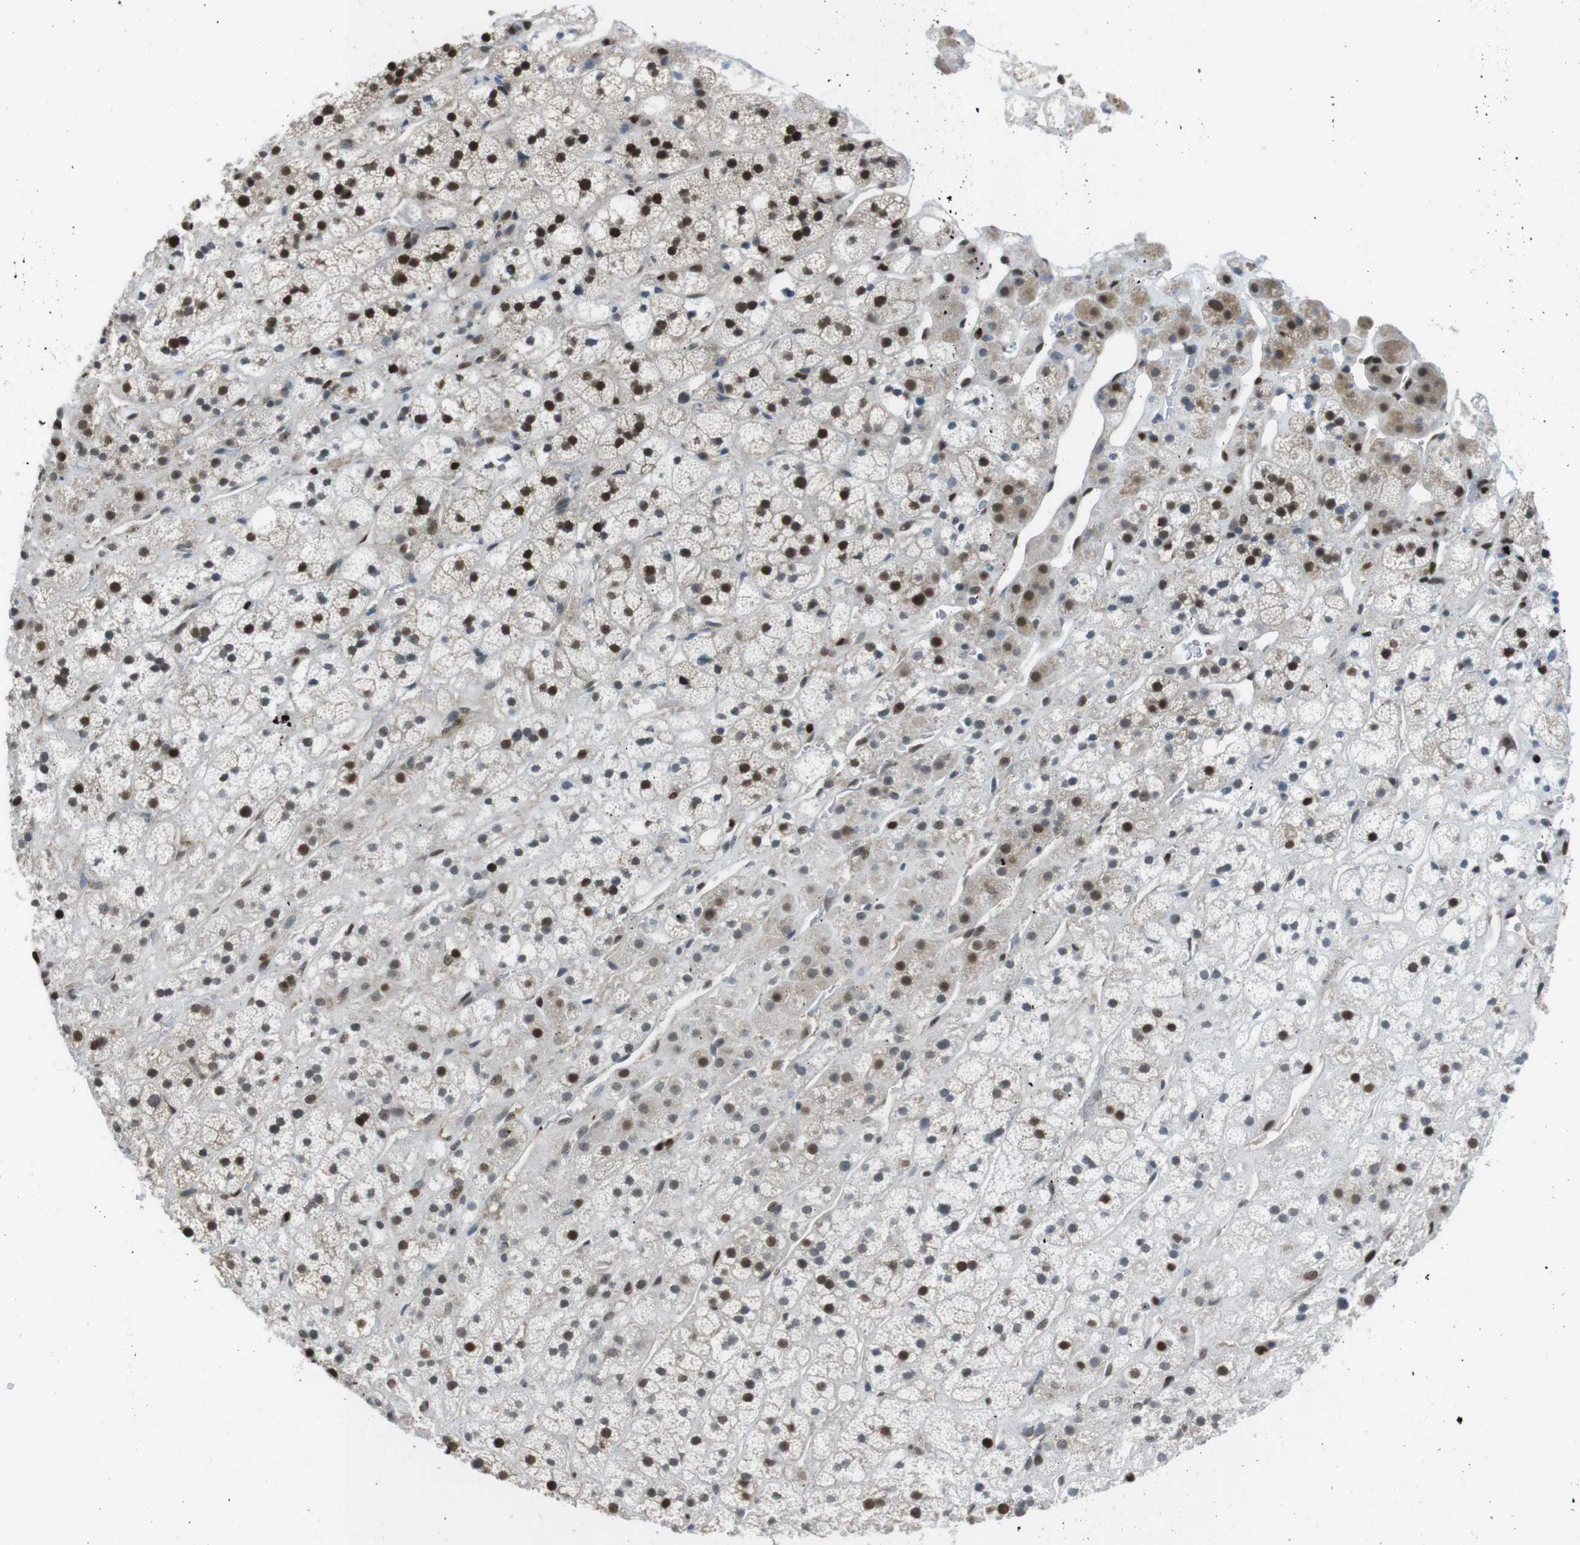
{"staining": {"intensity": "moderate", "quantity": ">75%", "location": "nuclear"}, "tissue": "adrenal gland", "cell_type": "Glandular cells", "image_type": "normal", "snomed": [{"axis": "morphology", "description": "Normal tissue, NOS"}, {"axis": "topography", "description": "Adrenal gland"}], "caption": "A micrograph of human adrenal gland stained for a protein displays moderate nuclear brown staining in glandular cells. The protein is stained brown, and the nuclei are stained in blue (DAB IHC with brightfield microscopy, high magnification).", "gene": "SRPK2", "patient": {"sex": "male", "age": 56}}